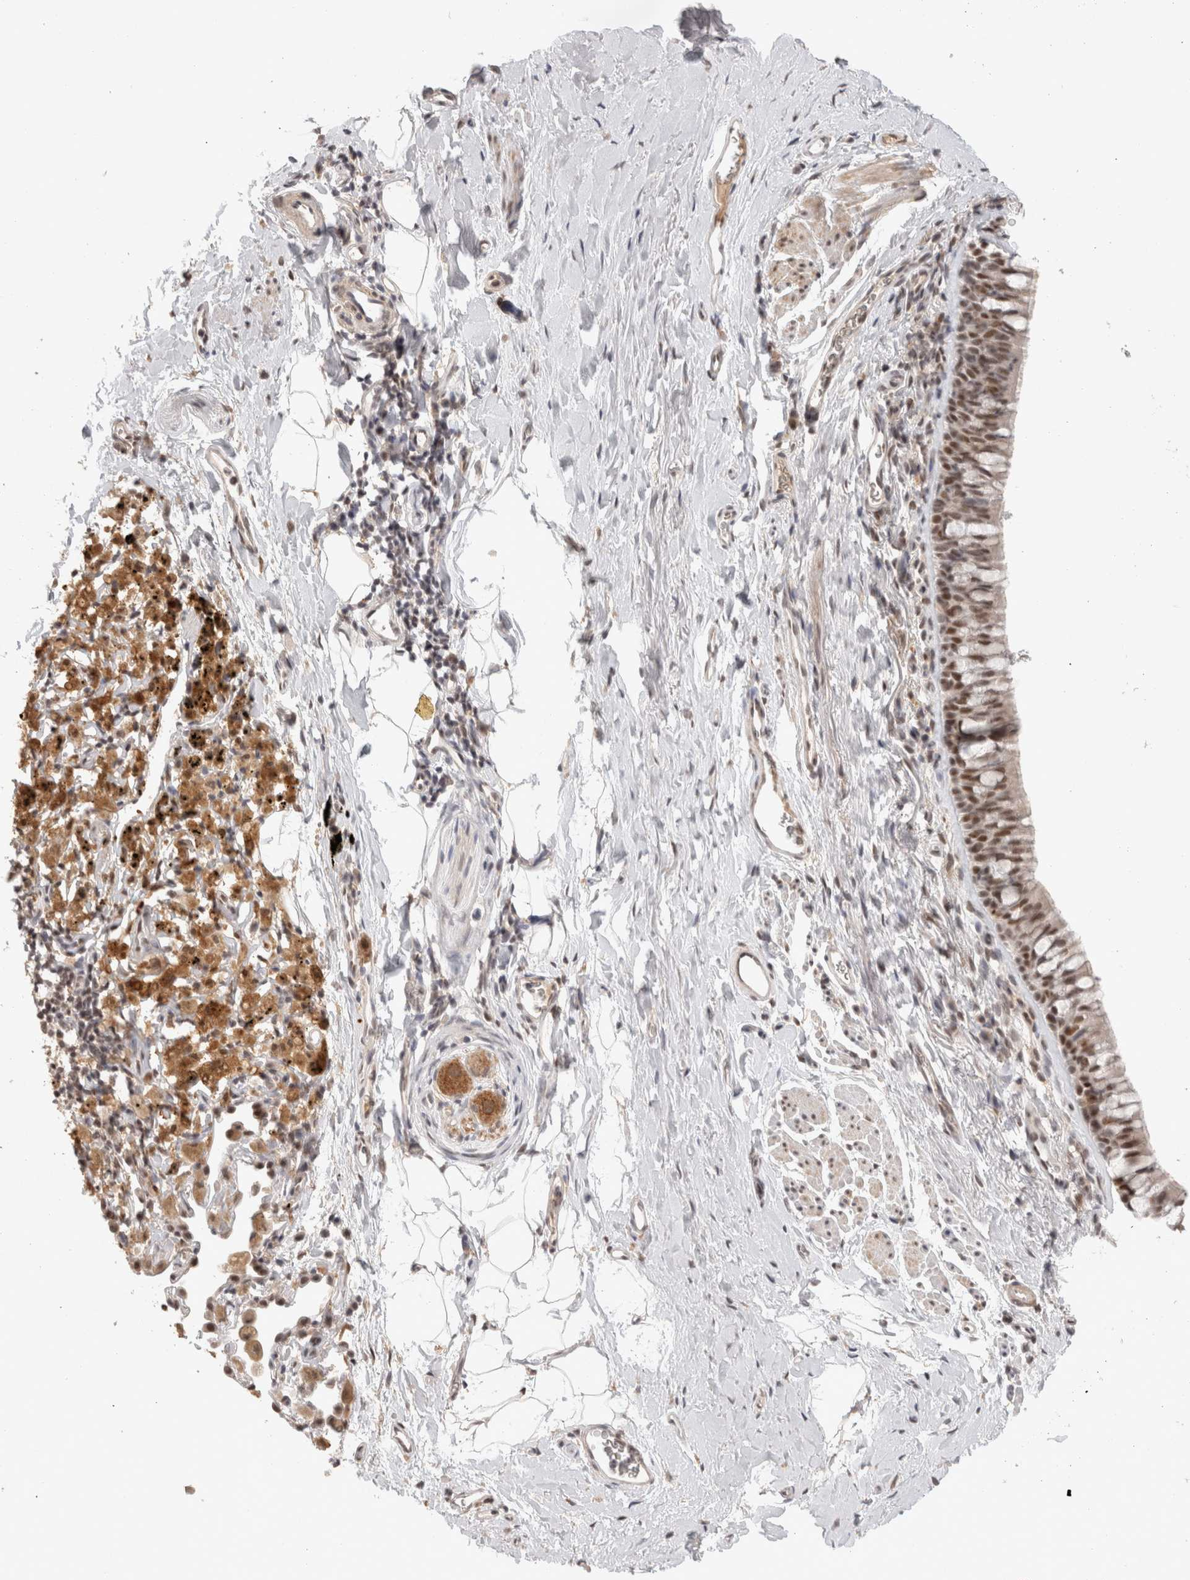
{"staining": {"intensity": "moderate", "quantity": ">75%", "location": "nuclear"}, "tissue": "bronchus", "cell_type": "Respiratory epithelial cells", "image_type": "normal", "snomed": [{"axis": "morphology", "description": "Normal tissue, NOS"}, {"axis": "topography", "description": "Cartilage tissue"}, {"axis": "topography", "description": "Bronchus"}], "caption": "Immunohistochemical staining of normal bronchus demonstrates medium levels of moderate nuclear expression in approximately >75% of respiratory epithelial cells.", "gene": "ZNF830", "patient": {"sex": "female", "age": 53}}